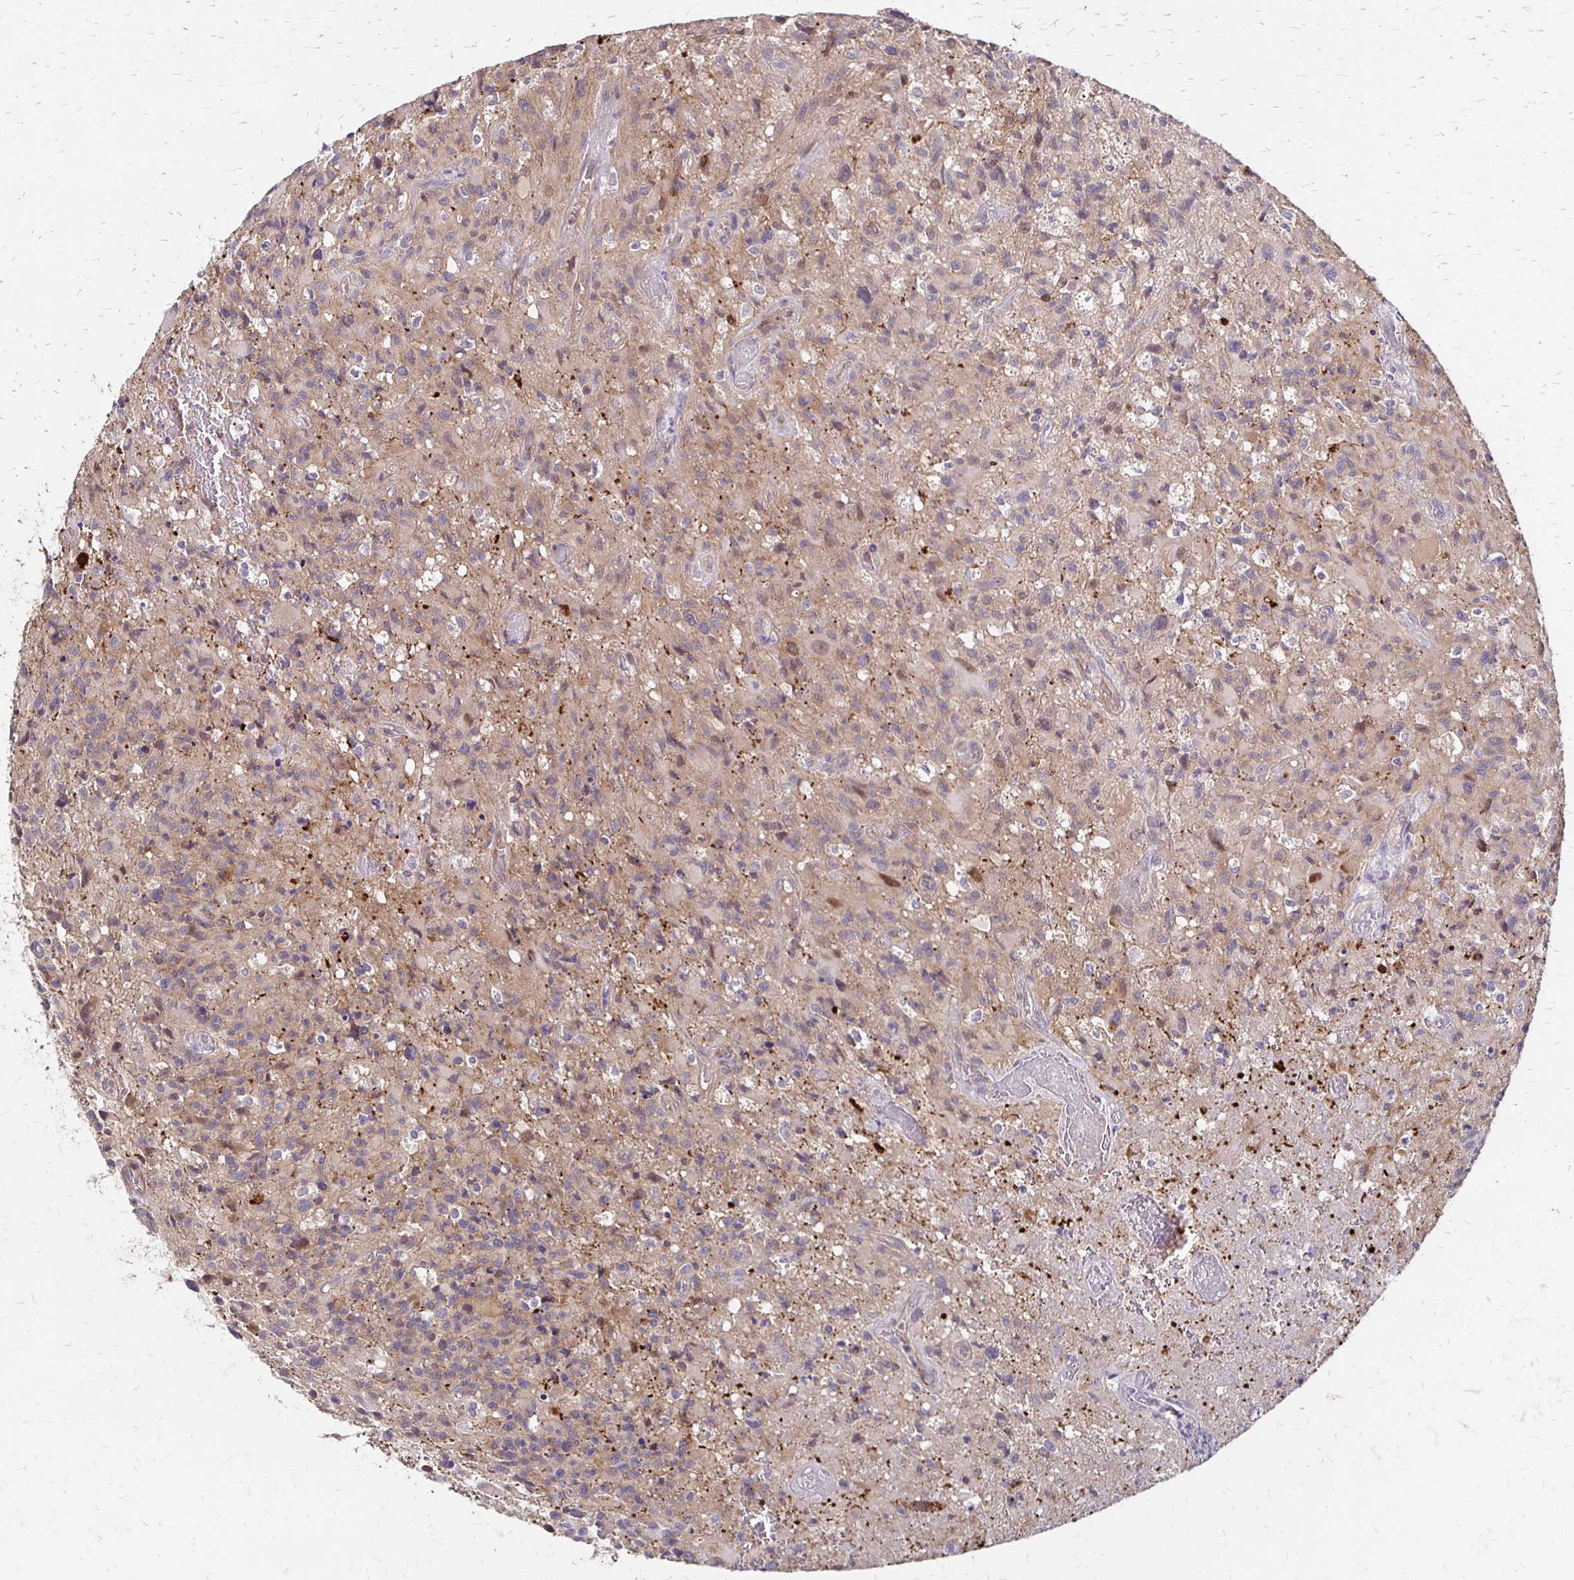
{"staining": {"intensity": "weak", "quantity": "25%-75%", "location": "cytoplasmic/membranous"}, "tissue": "glioma", "cell_type": "Tumor cells", "image_type": "cancer", "snomed": [{"axis": "morphology", "description": "Glioma, malignant, High grade"}, {"axis": "topography", "description": "Brain"}], "caption": "High-power microscopy captured an IHC histopathology image of glioma, revealing weak cytoplasmic/membranous positivity in approximately 25%-75% of tumor cells.", "gene": "CFL2", "patient": {"sex": "male", "age": 63}}